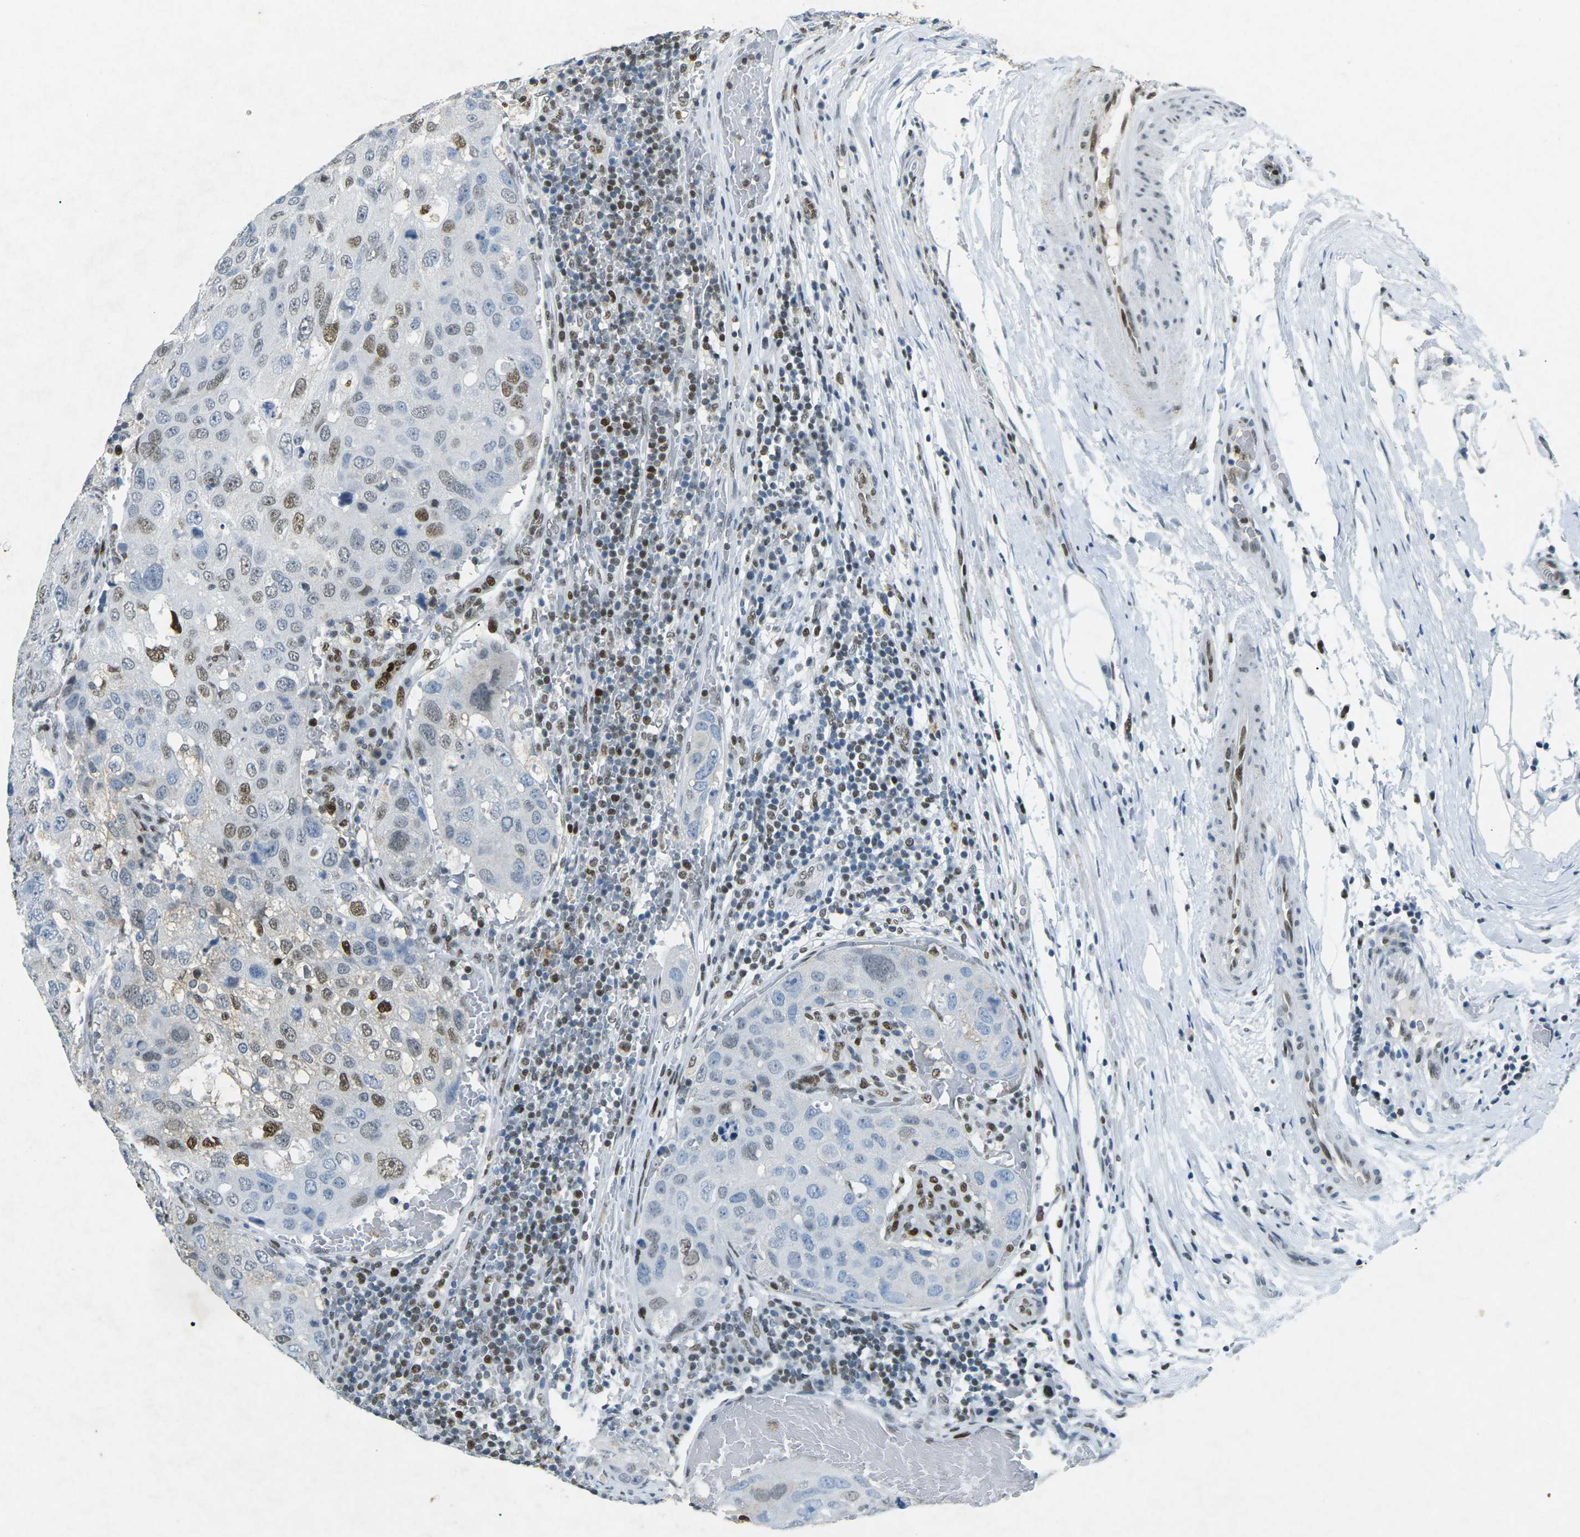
{"staining": {"intensity": "moderate", "quantity": "25%-75%", "location": "nuclear"}, "tissue": "urothelial cancer", "cell_type": "Tumor cells", "image_type": "cancer", "snomed": [{"axis": "morphology", "description": "Urothelial carcinoma, High grade"}, {"axis": "topography", "description": "Lymph node"}, {"axis": "topography", "description": "Urinary bladder"}], "caption": "Urothelial cancer stained with a brown dye shows moderate nuclear positive staining in about 25%-75% of tumor cells.", "gene": "RB1", "patient": {"sex": "male", "age": 51}}